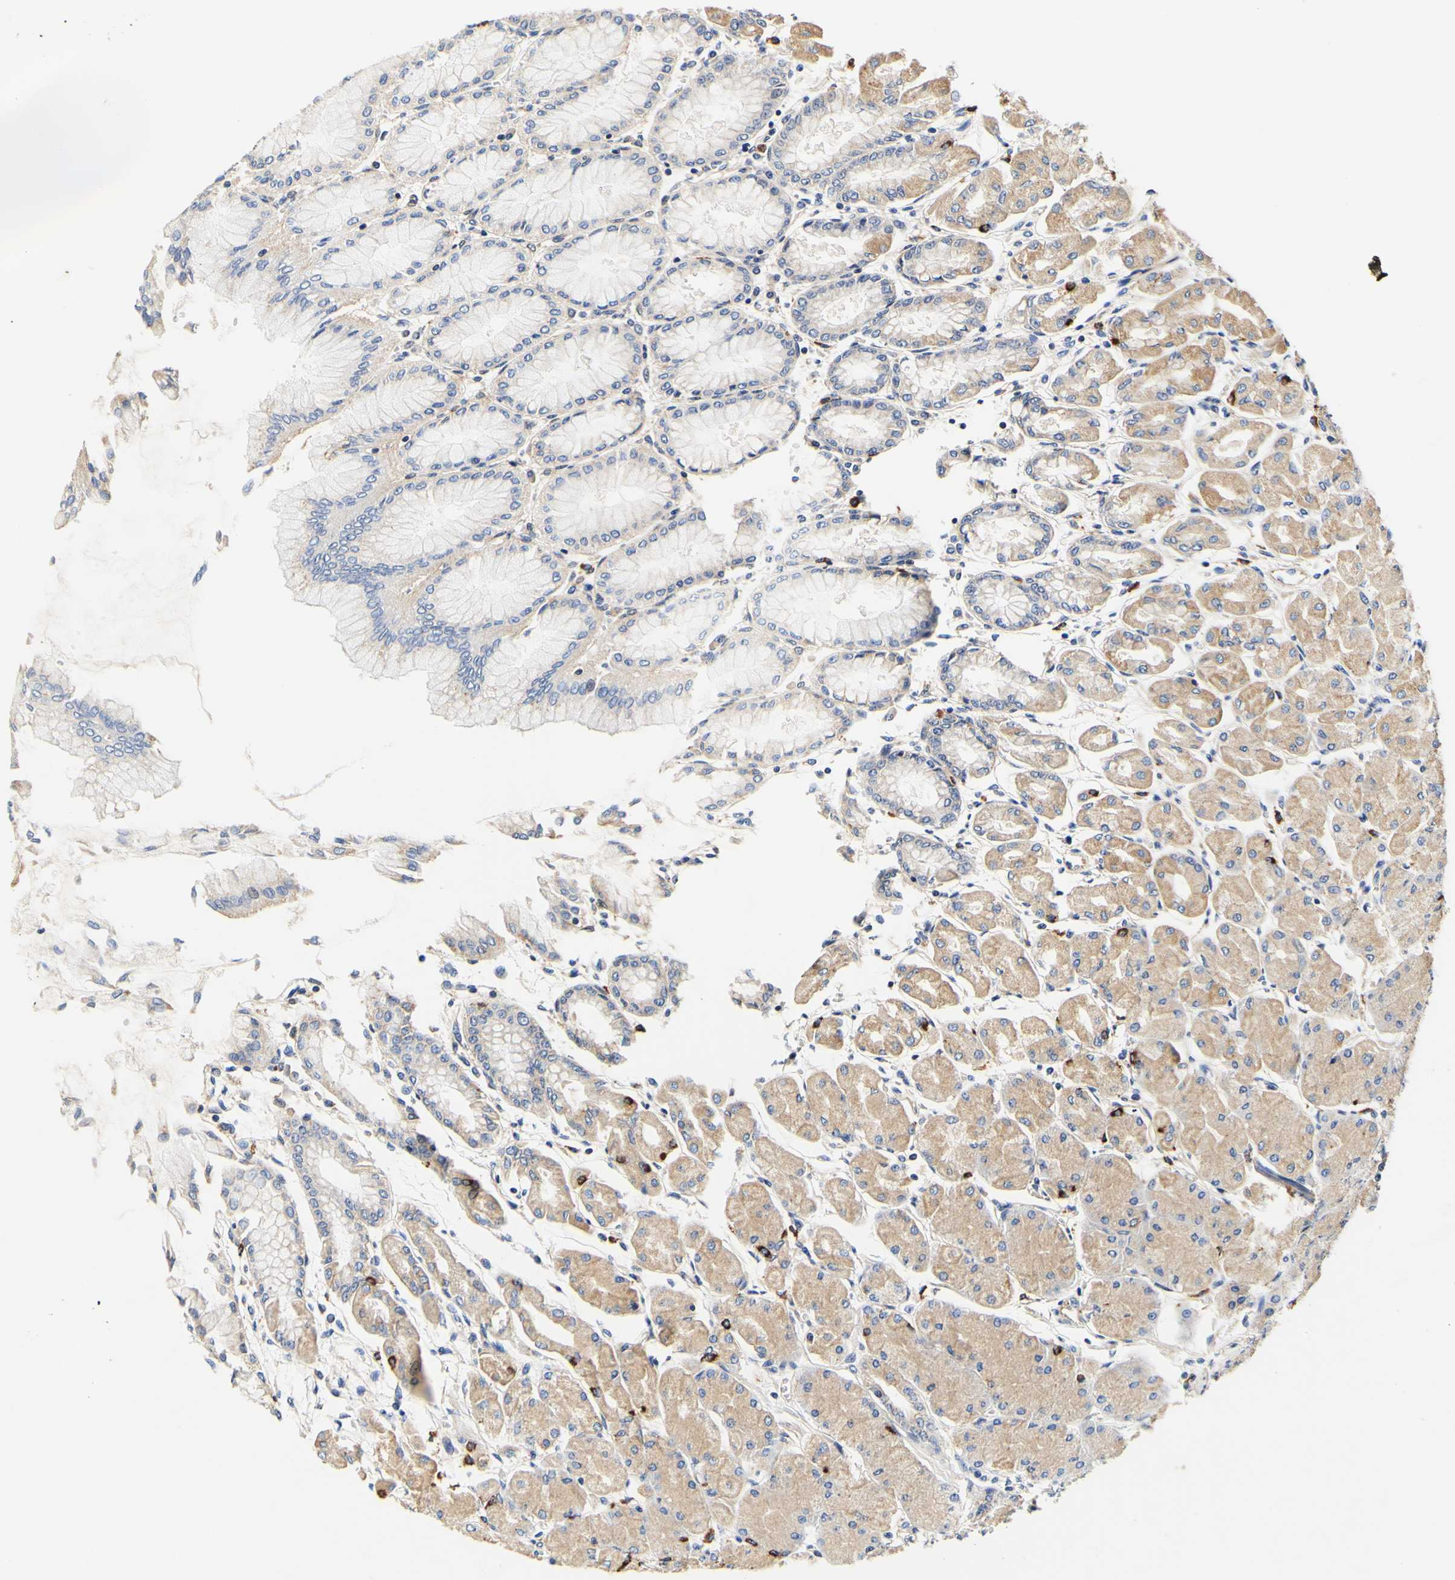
{"staining": {"intensity": "weak", "quantity": "25%-75%", "location": "cytoplasmic/membranous"}, "tissue": "stomach", "cell_type": "Glandular cells", "image_type": "normal", "snomed": [{"axis": "morphology", "description": "Normal tissue, NOS"}, {"axis": "topography", "description": "Stomach, upper"}], "caption": "Immunohistochemistry staining of benign stomach, which exhibits low levels of weak cytoplasmic/membranous staining in approximately 25%-75% of glandular cells indicating weak cytoplasmic/membranous protein staining. The staining was performed using DAB (brown) for protein detection and nuclei were counterstained in hematoxylin (blue).", "gene": "CAMK4", "patient": {"sex": "female", "age": 56}}